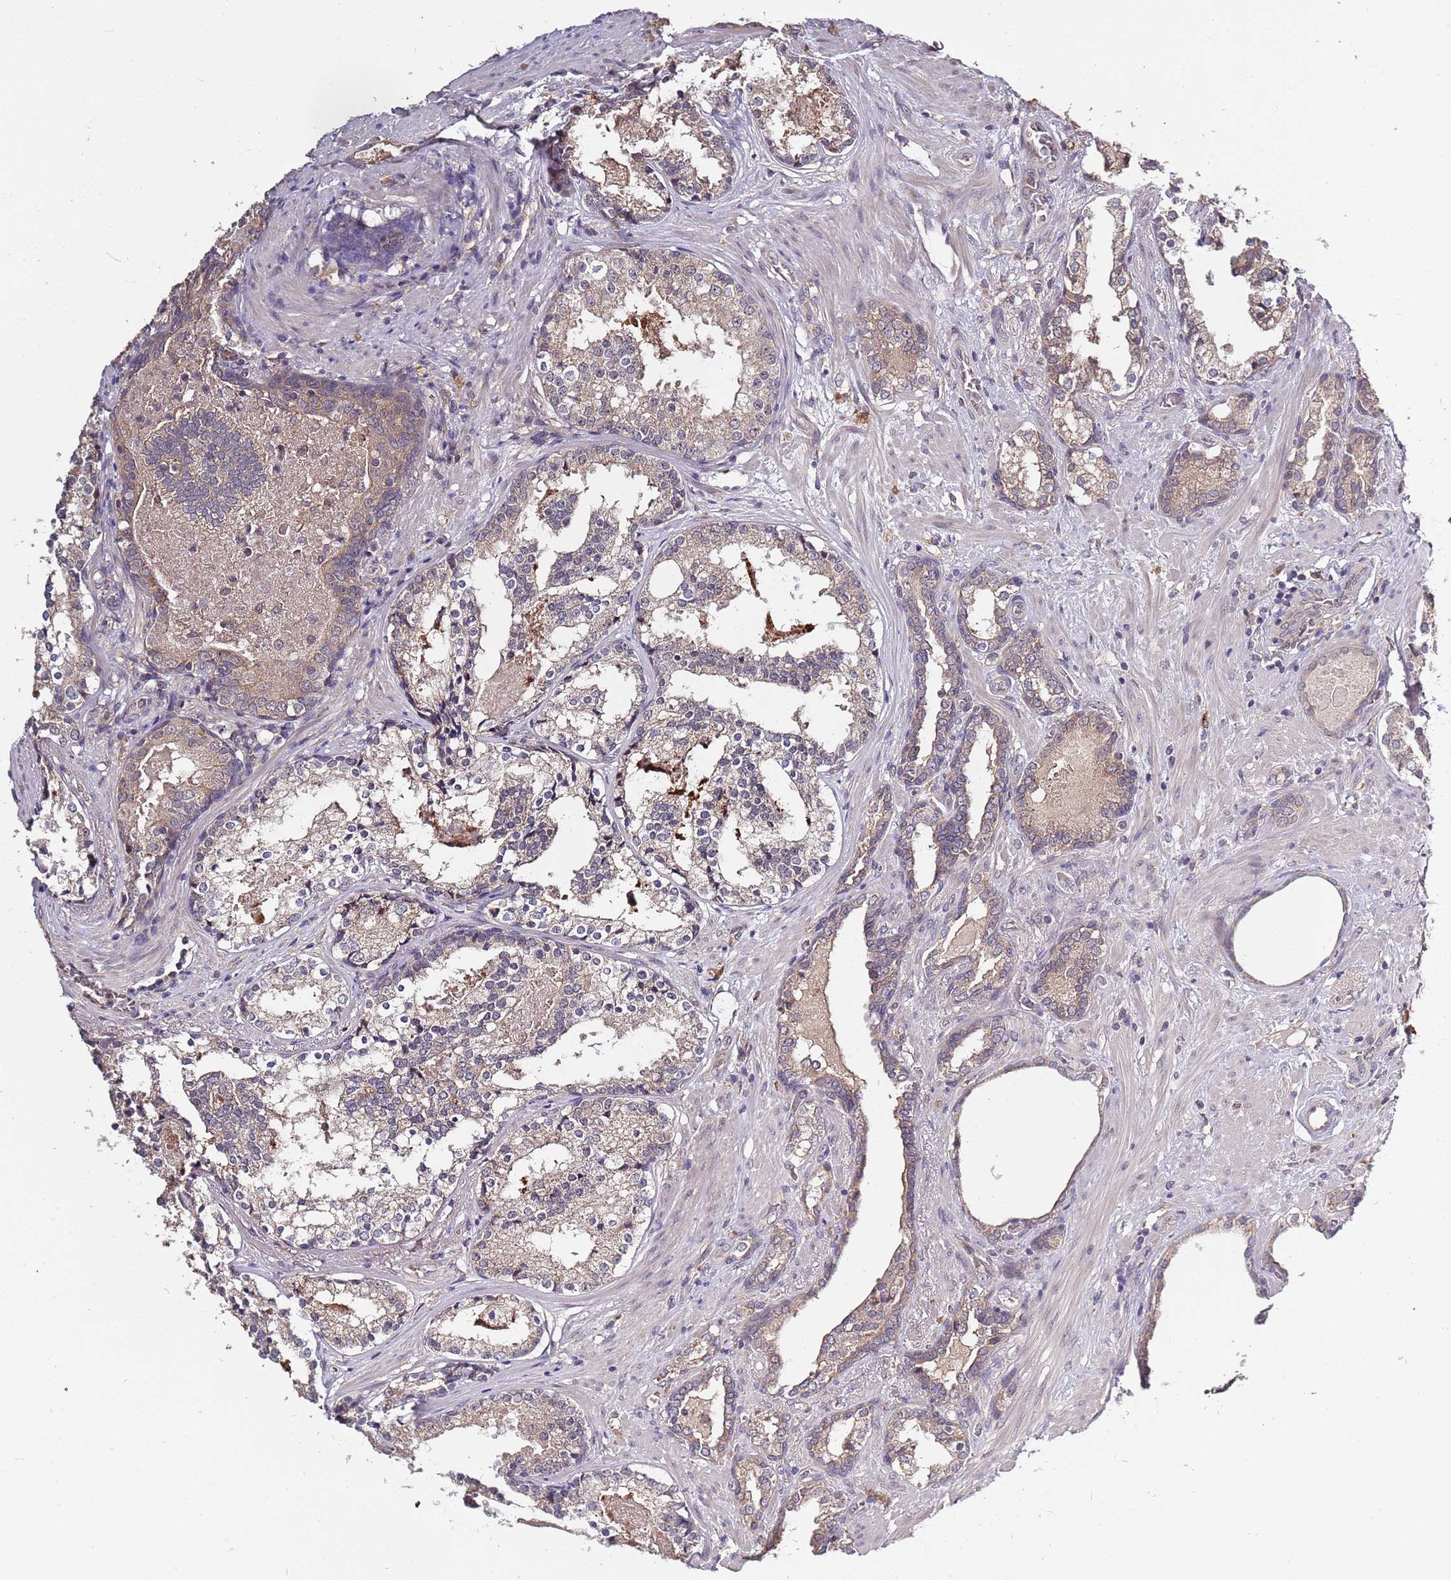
{"staining": {"intensity": "weak", "quantity": ">75%", "location": "cytoplasmic/membranous"}, "tissue": "prostate cancer", "cell_type": "Tumor cells", "image_type": "cancer", "snomed": [{"axis": "morphology", "description": "Adenocarcinoma, High grade"}, {"axis": "topography", "description": "Prostate"}], "caption": "Tumor cells demonstrate low levels of weak cytoplasmic/membranous staining in approximately >75% of cells in human prostate cancer.", "gene": "USP32", "patient": {"sex": "male", "age": 58}}